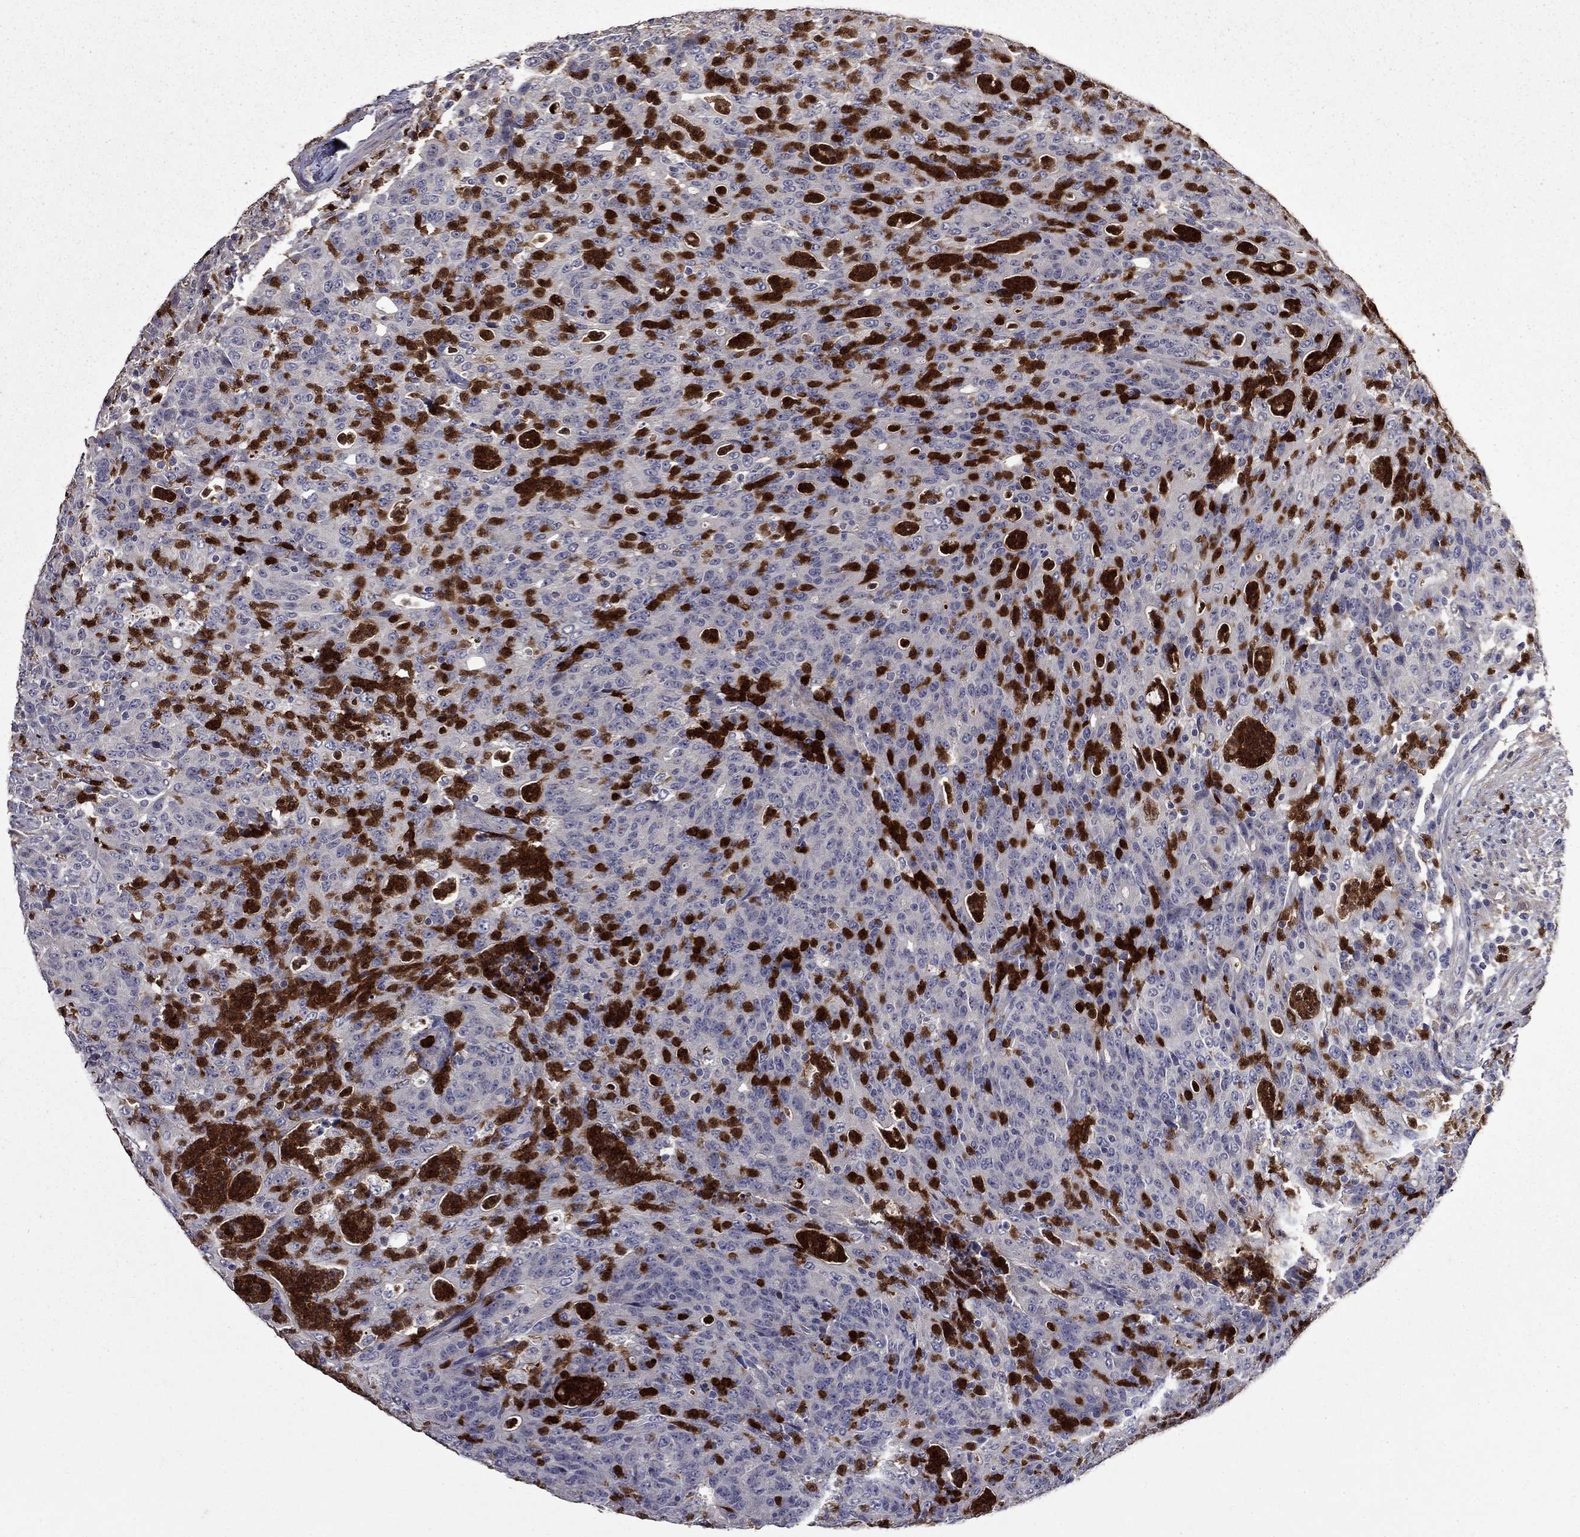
{"staining": {"intensity": "negative", "quantity": "none", "location": "none"}, "tissue": "colorectal cancer", "cell_type": "Tumor cells", "image_type": "cancer", "snomed": [{"axis": "morphology", "description": "Adenocarcinoma, NOS"}, {"axis": "topography", "description": "Colon"}], "caption": "DAB immunohistochemical staining of colorectal cancer exhibits no significant staining in tumor cells.", "gene": "SATB1", "patient": {"sex": "male", "age": 70}}